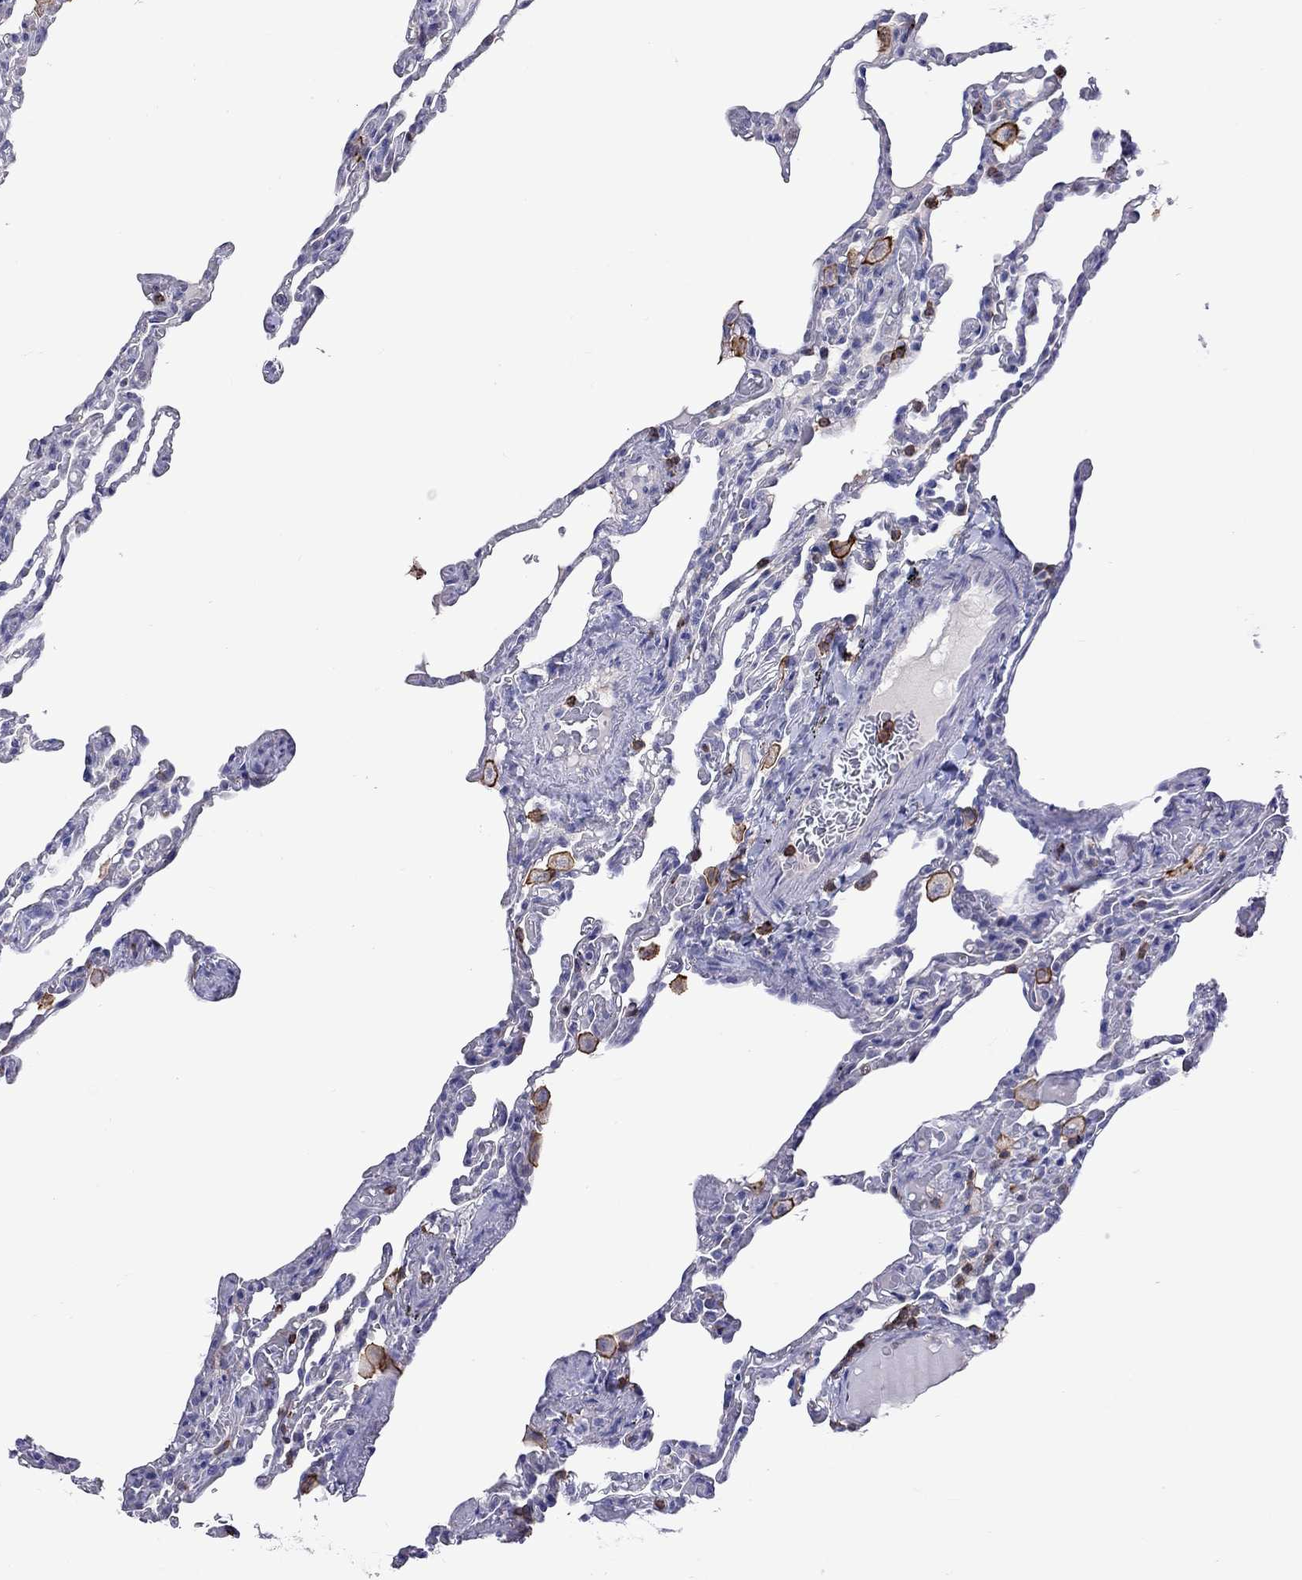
{"staining": {"intensity": "negative", "quantity": "none", "location": "none"}, "tissue": "lung", "cell_type": "Alveolar cells", "image_type": "normal", "snomed": [{"axis": "morphology", "description": "Normal tissue, NOS"}, {"axis": "topography", "description": "Lung"}], "caption": "Immunohistochemical staining of normal lung demonstrates no significant positivity in alveolar cells. (DAB IHC visualized using brightfield microscopy, high magnification).", "gene": "ENSG00000288637", "patient": {"sex": "female", "age": 43}}